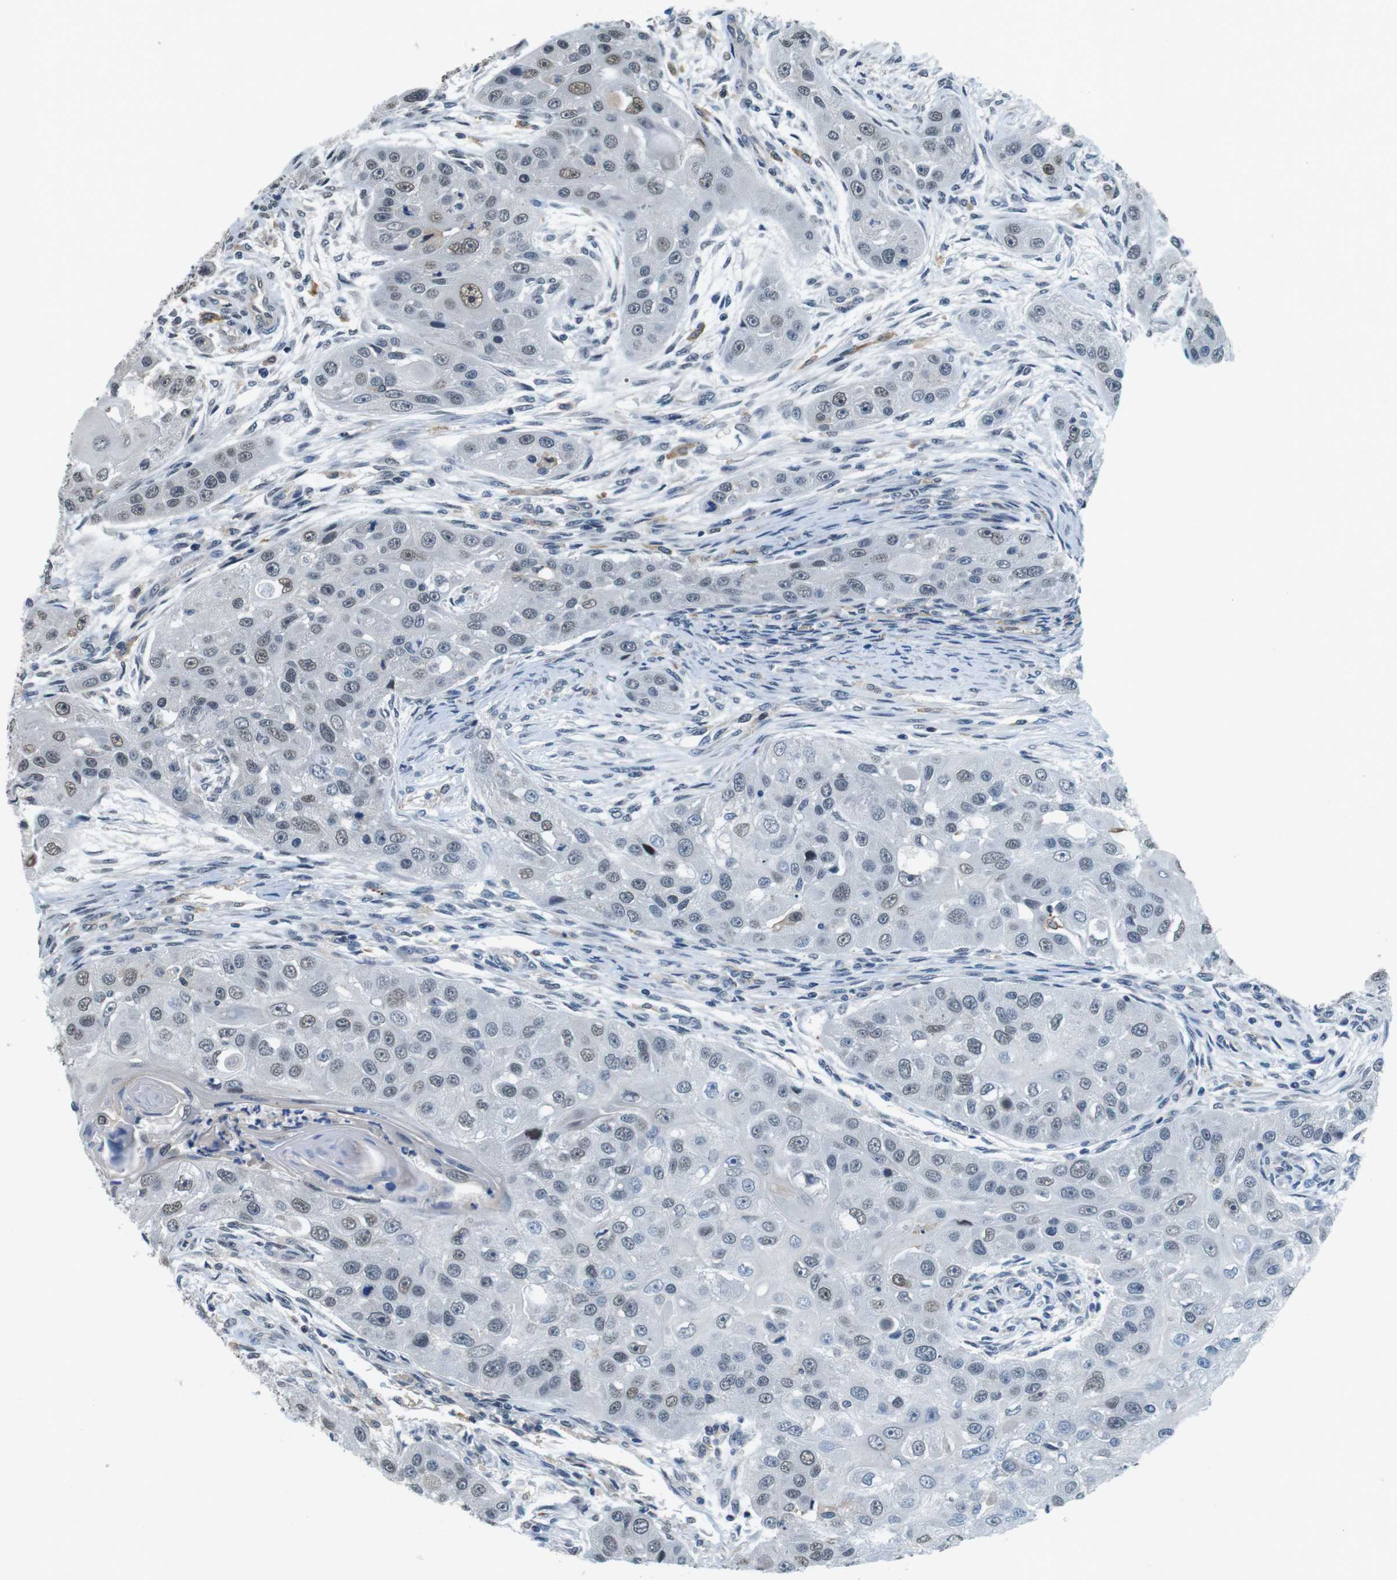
{"staining": {"intensity": "weak", "quantity": "<25%", "location": "nuclear"}, "tissue": "head and neck cancer", "cell_type": "Tumor cells", "image_type": "cancer", "snomed": [{"axis": "morphology", "description": "Normal tissue, NOS"}, {"axis": "morphology", "description": "Squamous cell carcinoma, NOS"}, {"axis": "topography", "description": "Skeletal muscle"}, {"axis": "topography", "description": "Head-Neck"}], "caption": "Tumor cells show no significant protein expression in head and neck cancer (squamous cell carcinoma). (DAB (3,3'-diaminobenzidine) immunohistochemistry (IHC) visualized using brightfield microscopy, high magnification).", "gene": "CD163L1", "patient": {"sex": "male", "age": 51}}